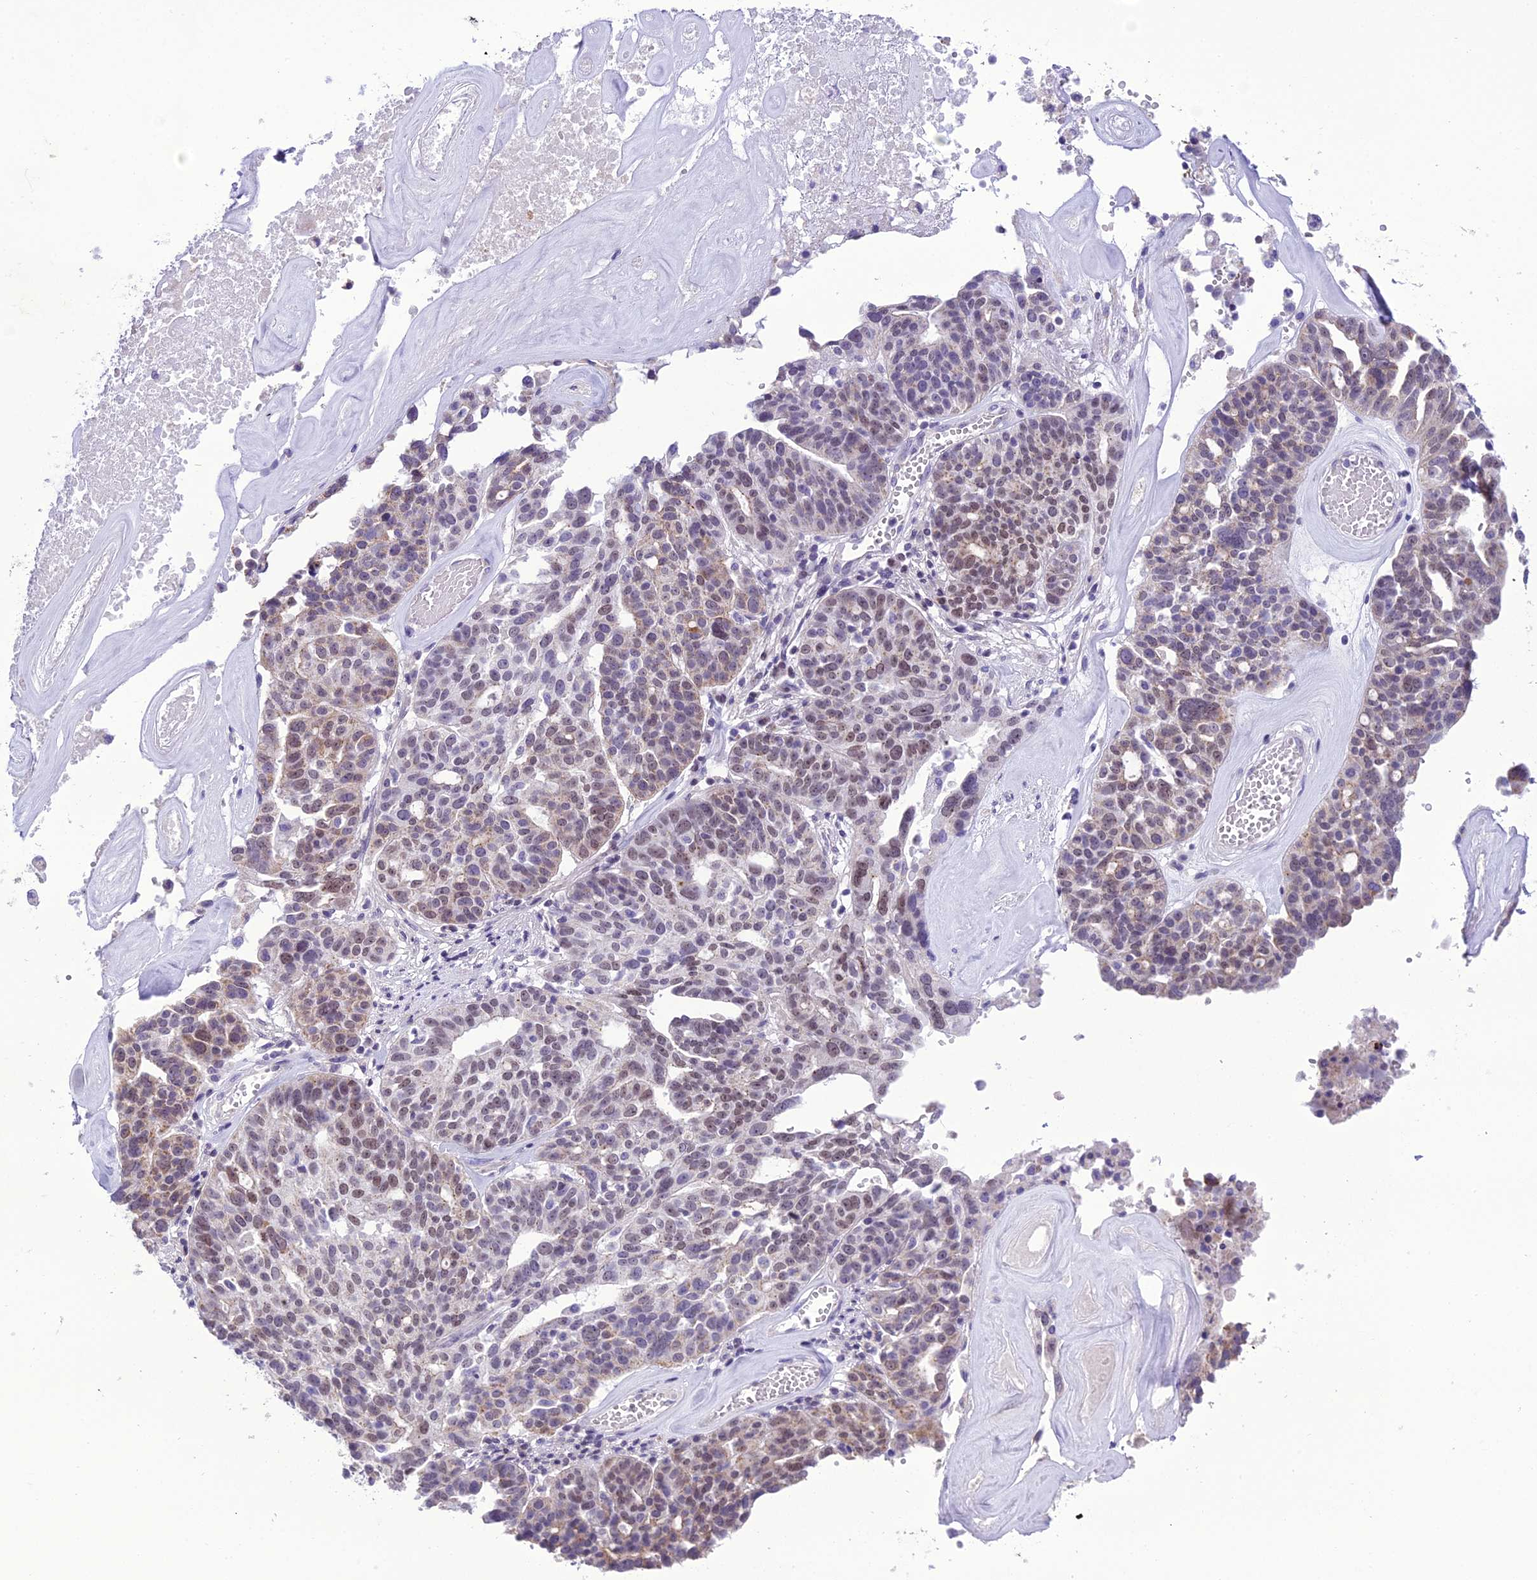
{"staining": {"intensity": "weak", "quantity": "25%-75%", "location": "cytoplasmic/membranous,nuclear"}, "tissue": "ovarian cancer", "cell_type": "Tumor cells", "image_type": "cancer", "snomed": [{"axis": "morphology", "description": "Cystadenocarcinoma, serous, NOS"}, {"axis": "topography", "description": "Ovary"}], "caption": "Tumor cells demonstrate low levels of weak cytoplasmic/membranous and nuclear expression in about 25%-75% of cells in ovarian serous cystadenocarcinoma.", "gene": "B9D2", "patient": {"sex": "female", "age": 59}}